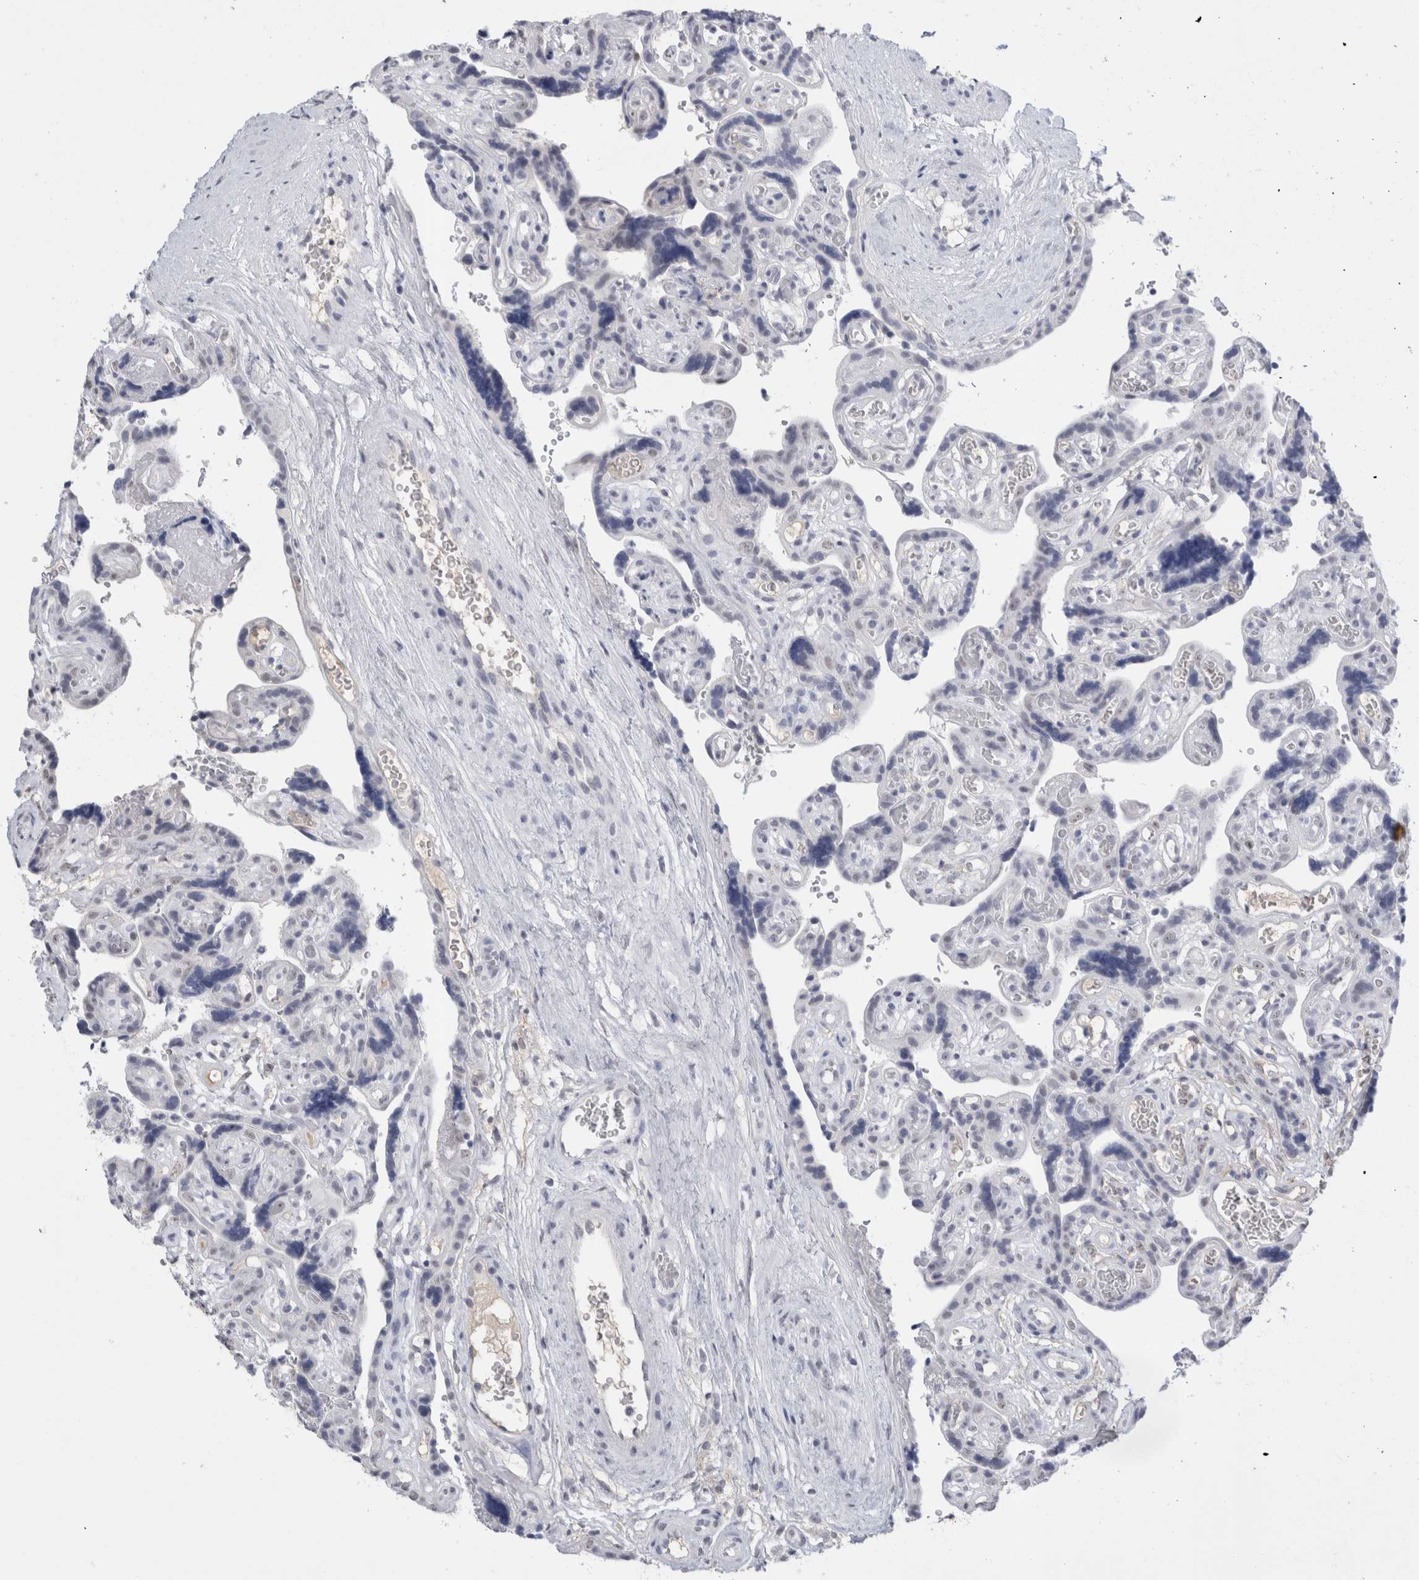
{"staining": {"intensity": "weak", "quantity": "25%-75%", "location": "nuclear"}, "tissue": "placenta", "cell_type": "Decidual cells", "image_type": "normal", "snomed": [{"axis": "morphology", "description": "Normal tissue, NOS"}, {"axis": "topography", "description": "Placenta"}], "caption": "Immunohistochemistry (IHC) micrograph of normal placenta: human placenta stained using immunohistochemistry (IHC) displays low levels of weak protein expression localized specifically in the nuclear of decidual cells, appearing as a nuclear brown color.", "gene": "CADM3", "patient": {"sex": "female", "age": 30}}